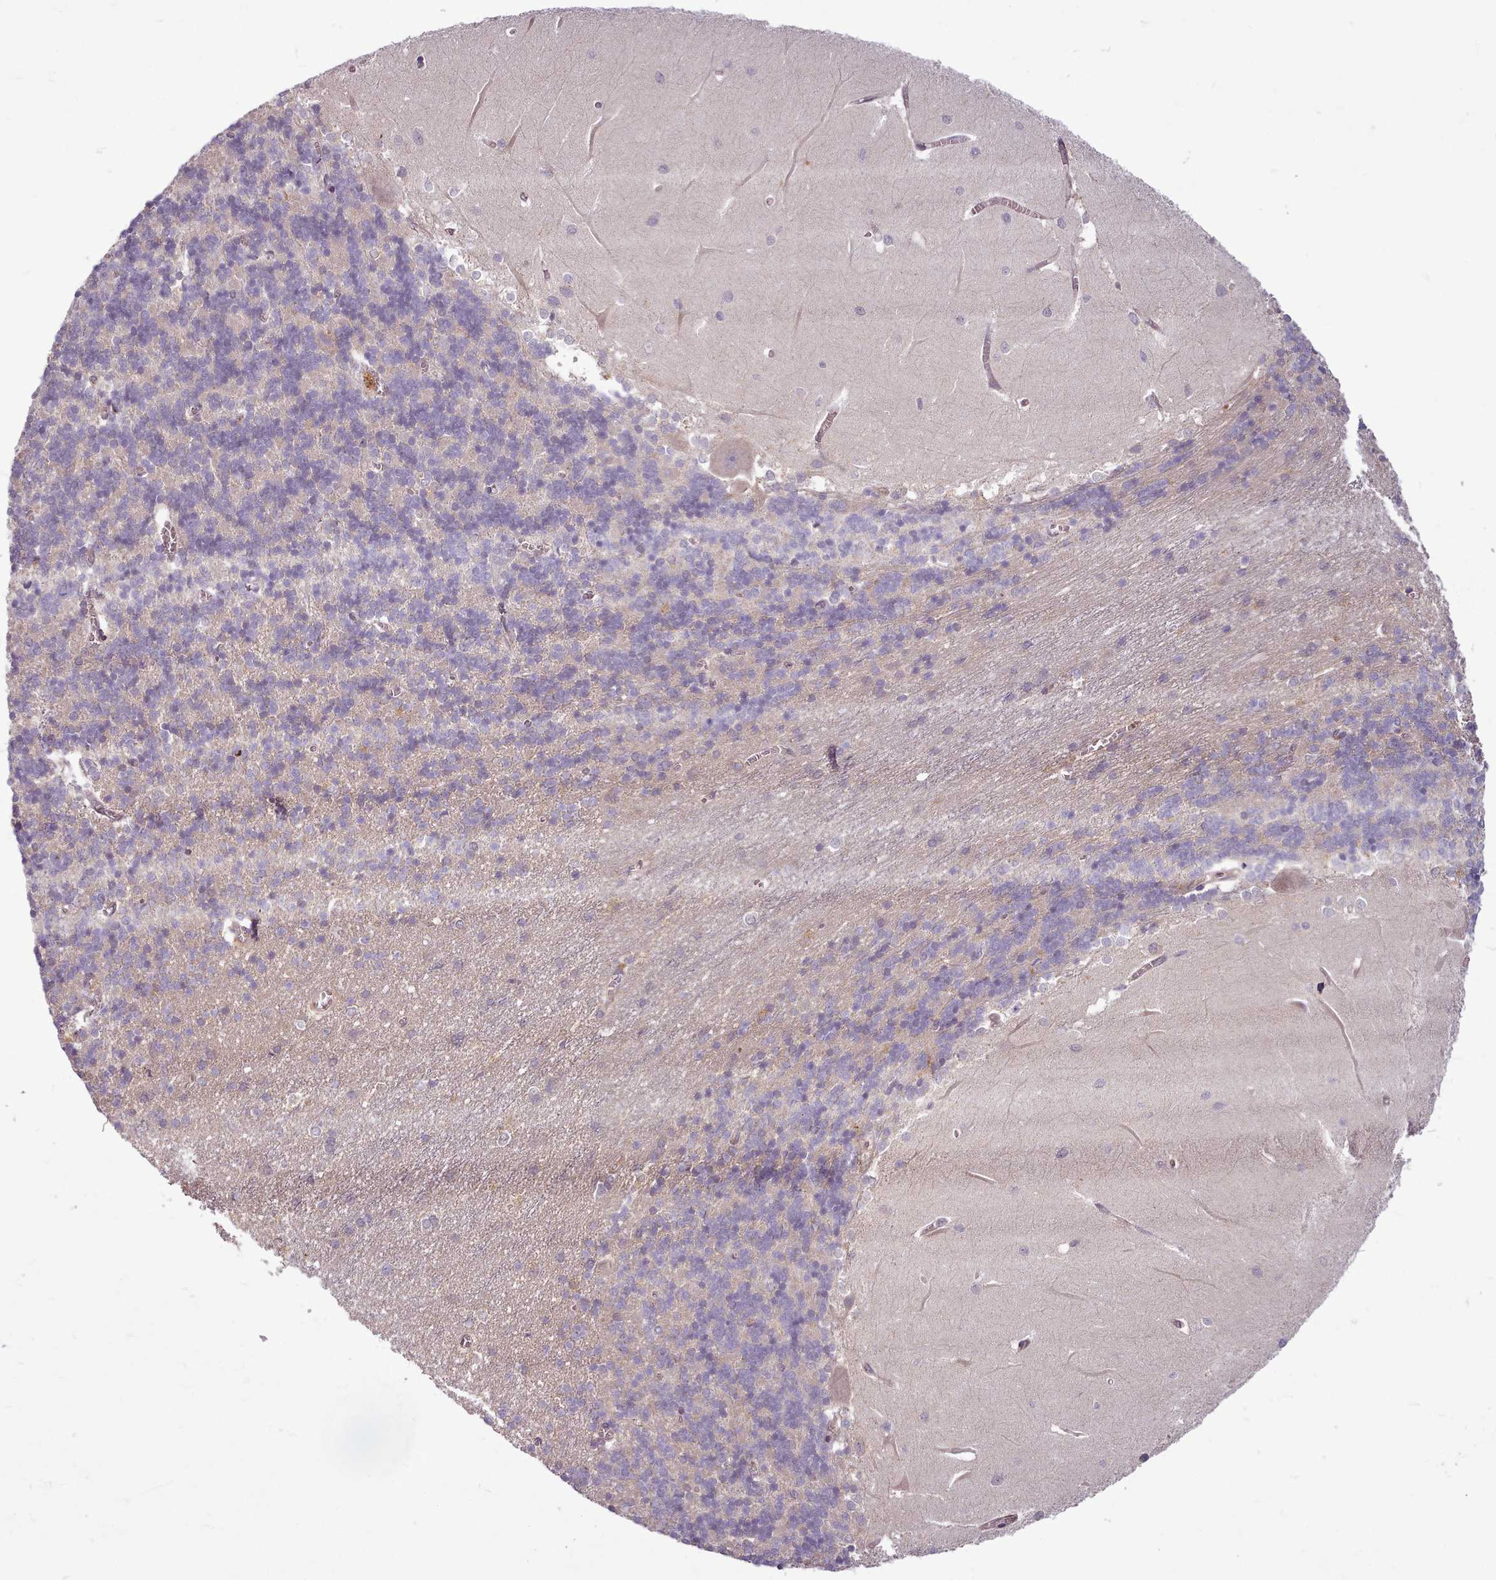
{"staining": {"intensity": "negative", "quantity": "none", "location": "none"}, "tissue": "cerebellum", "cell_type": "Cells in granular layer", "image_type": "normal", "snomed": [{"axis": "morphology", "description": "Normal tissue, NOS"}, {"axis": "topography", "description": "Cerebellum"}], "caption": "IHC micrograph of unremarkable cerebellum stained for a protein (brown), which displays no positivity in cells in granular layer.", "gene": "C1QTNF5", "patient": {"sex": "male", "age": 37}}